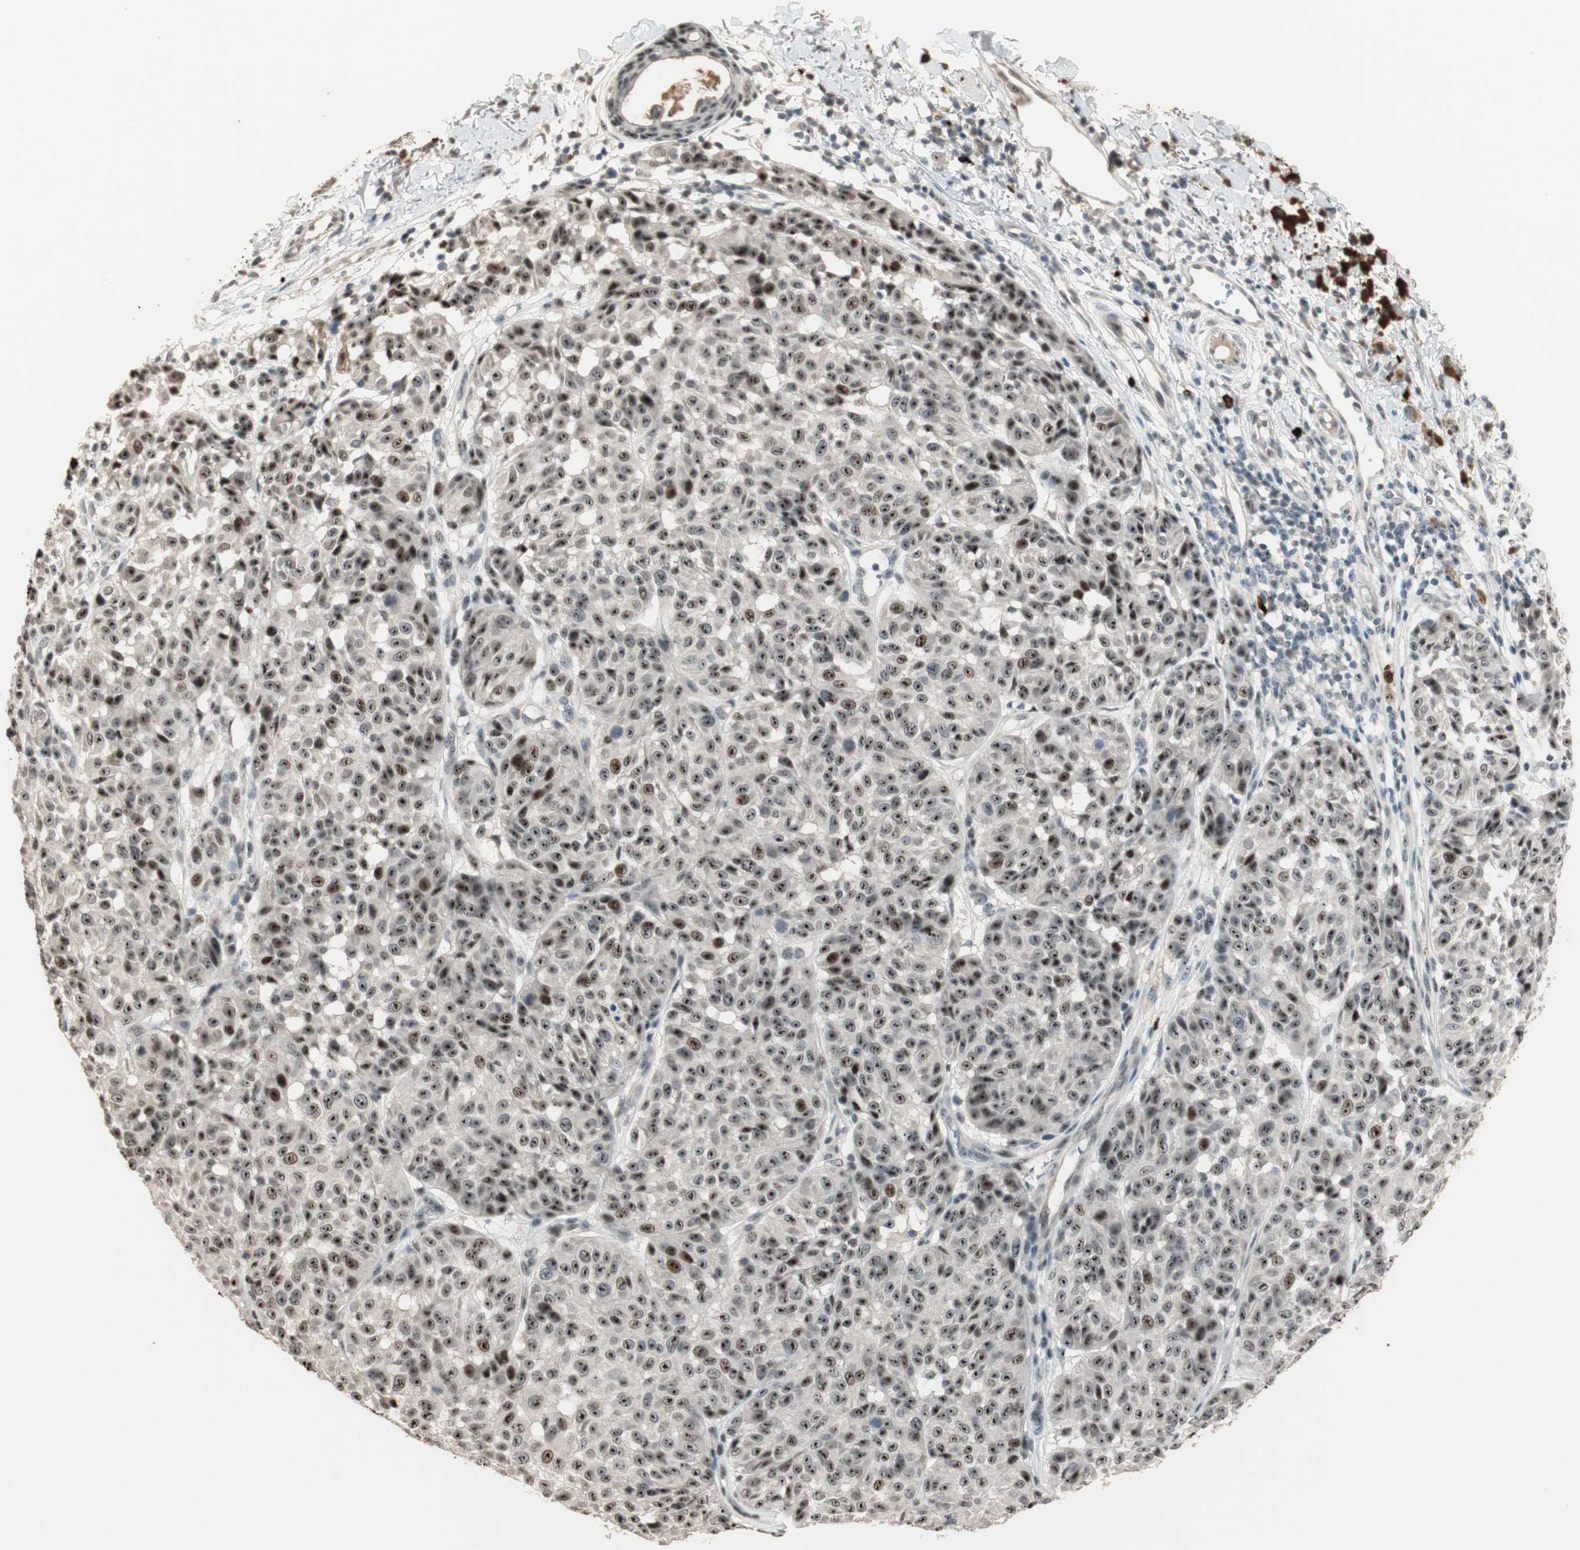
{"staining": {"intensity": "strong", "quantity": ">75%", "location": "nuclear"}, "tissue": "melanoma", "cell_type": "Tumor cells", "image_type": "cancer", "snomed": [{"axis": "morphology", "description": "Malignant melanoma, NOS"}, {"axis": "topography", "description": "Skin"}], "caption": "Protein expression analysis of malignant melanoma demonstrates strong nuclear positivity in approximately >75% of tumor cells. Immunohistochemistry stains the protein in brown and the nuclei are stained blue.", "gene": "ETV4", "patient": {"sex": "female", "age": 46}}